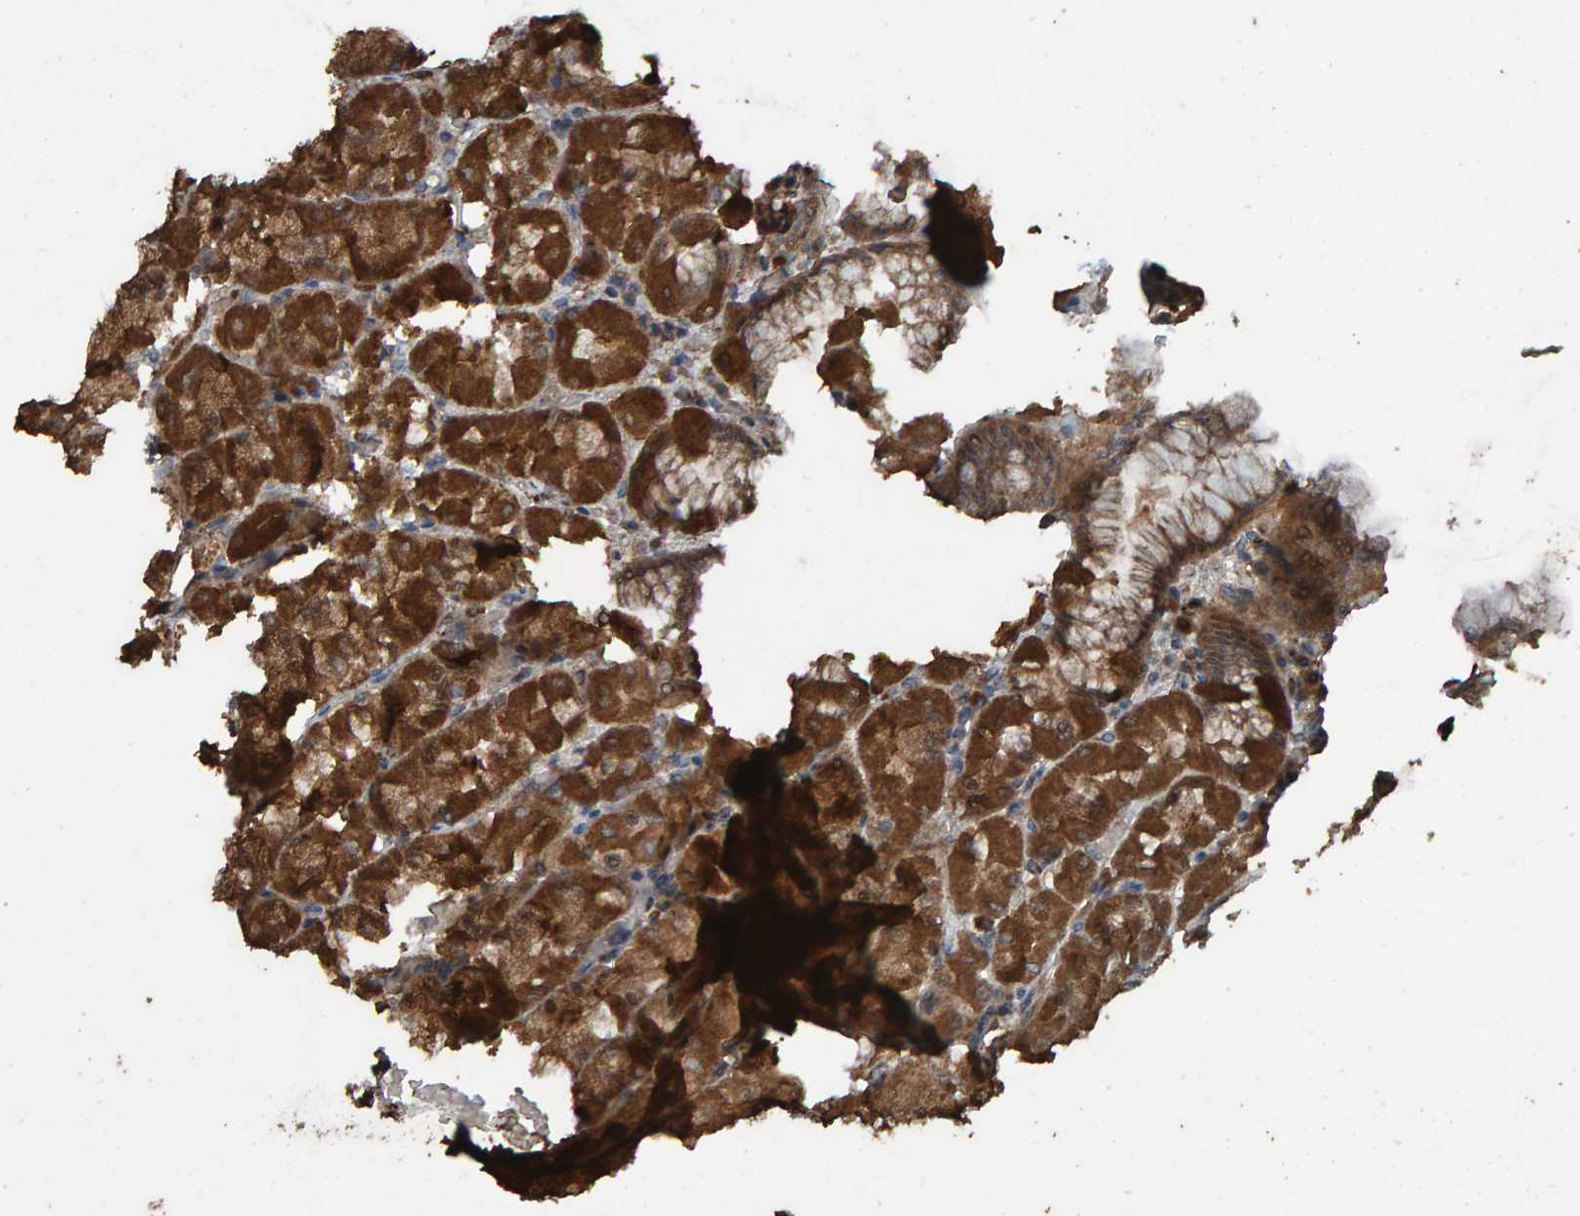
{"staining": {"intensity": "strong", "quantity": ">75%", "location": "cytoplasmic/membranous"}, "tissue": "stomach", "cell_type": "Glandular cells", "image_type": "normal", "snomed": [{"axis": "morphology", "description": "Normal tissue, NOS"}, {"axis": "topography", "description": "Stomach, upper"}], "caption": "Immunohistochemistry of benign stomach reveals high levels of strong cytoplasmic/membranous expression in about >75% of glandular cells.", "gene": "DUS1L", "patient": {"sex": "female", "age": 56}}